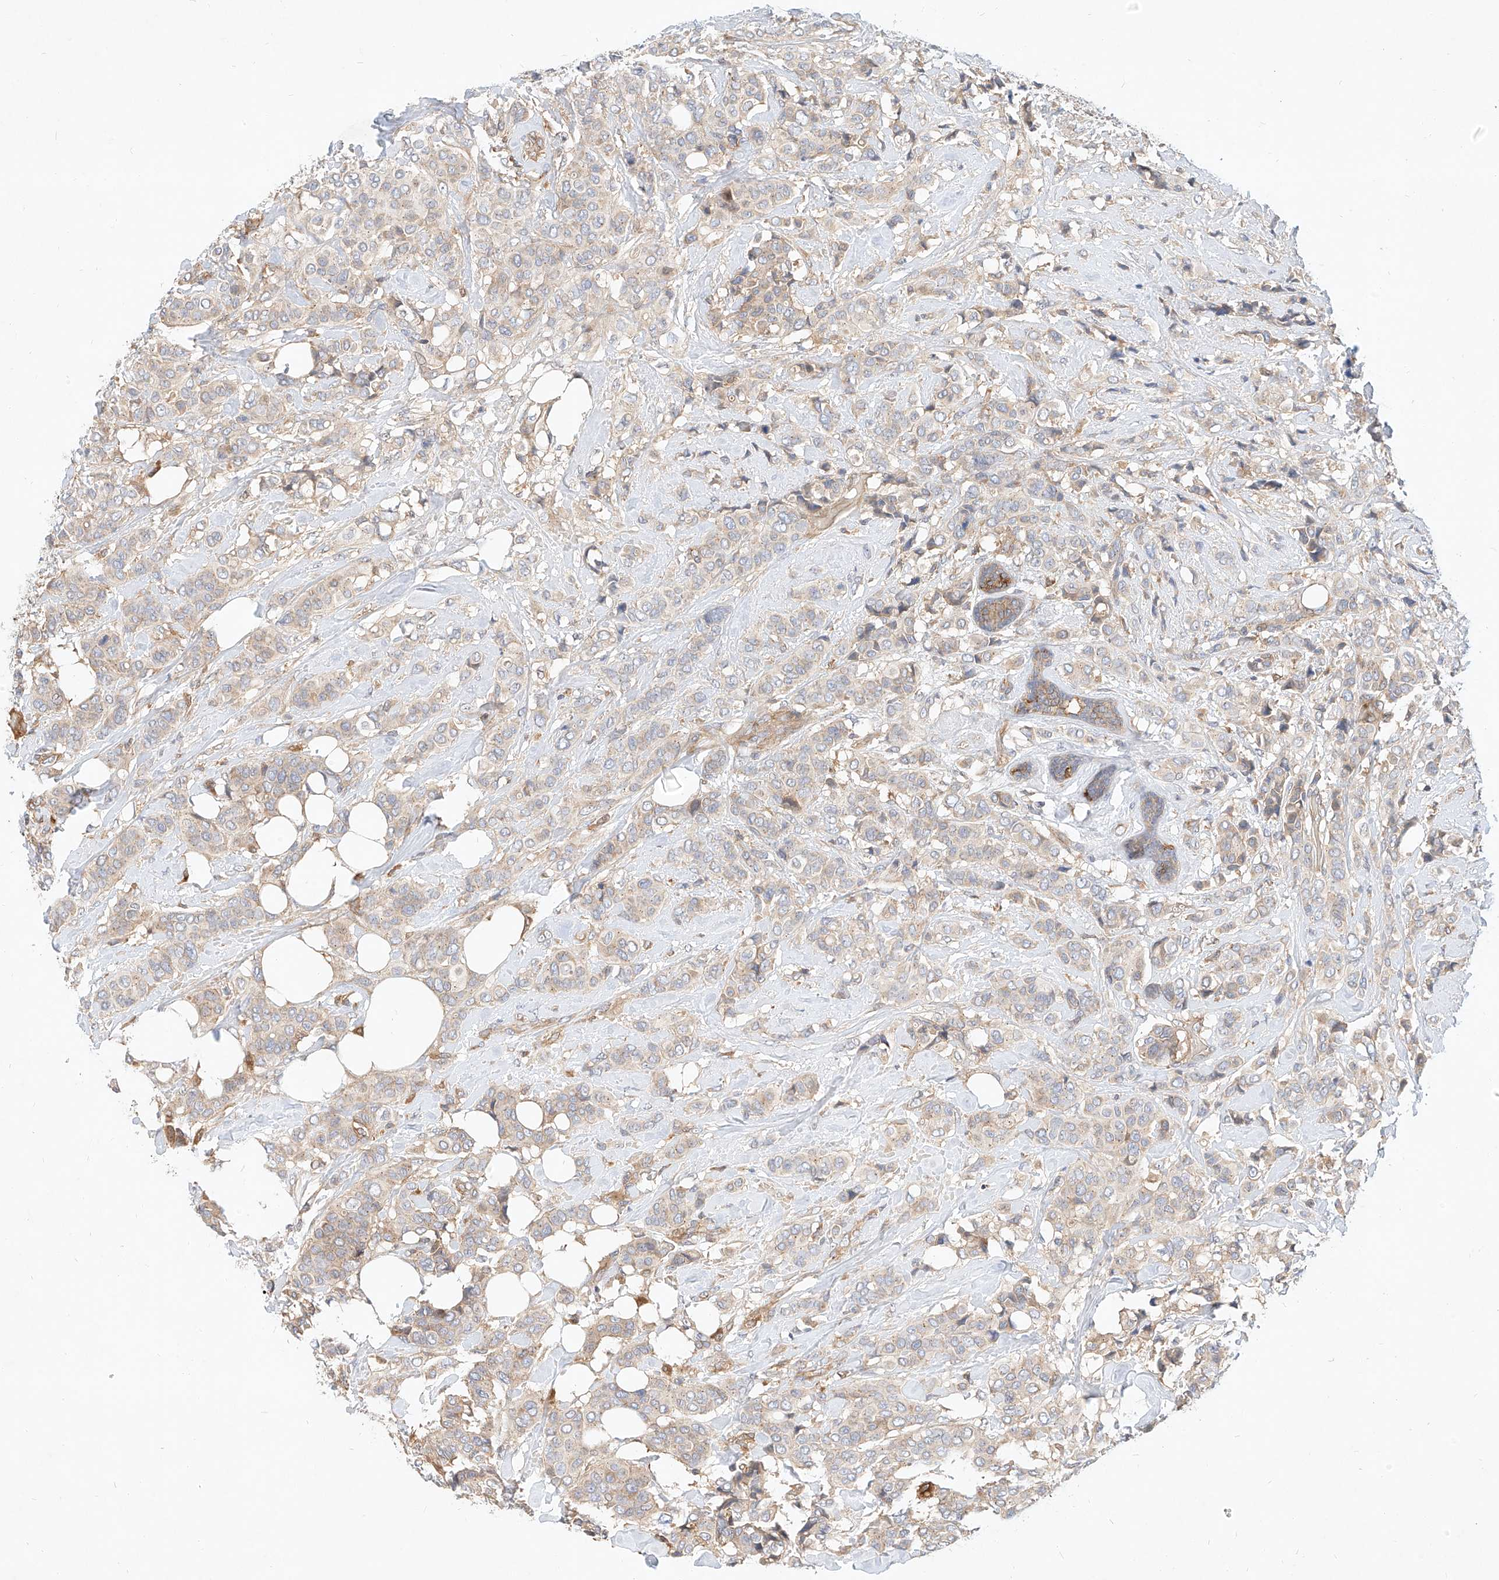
{"staining": {"intensity": "weak", "quantity": ">75%", "location": "cytoplasmic/membranous"}, "tissue": "breast cancer", "cell_type": "Tumor cells", "image_type": "cancer", "snomed": [{"axis": "morphology", "description": "Lobular carcinoma"}, {"axis": "topography", "description": "Breast"}], "caption": "Breast cancer (lobular carcinoma) stained with immunohistochemistry (IHC) exhibits weak cytoplasmic/membranous expression in about >75% of tumor cells. (Stains: DAB in brown, nuclei in blue, Microscopy: brightfield microscopy at high magnification).", "gene": "NFAM1", "patient": {"sex": "female", "age": 51}}